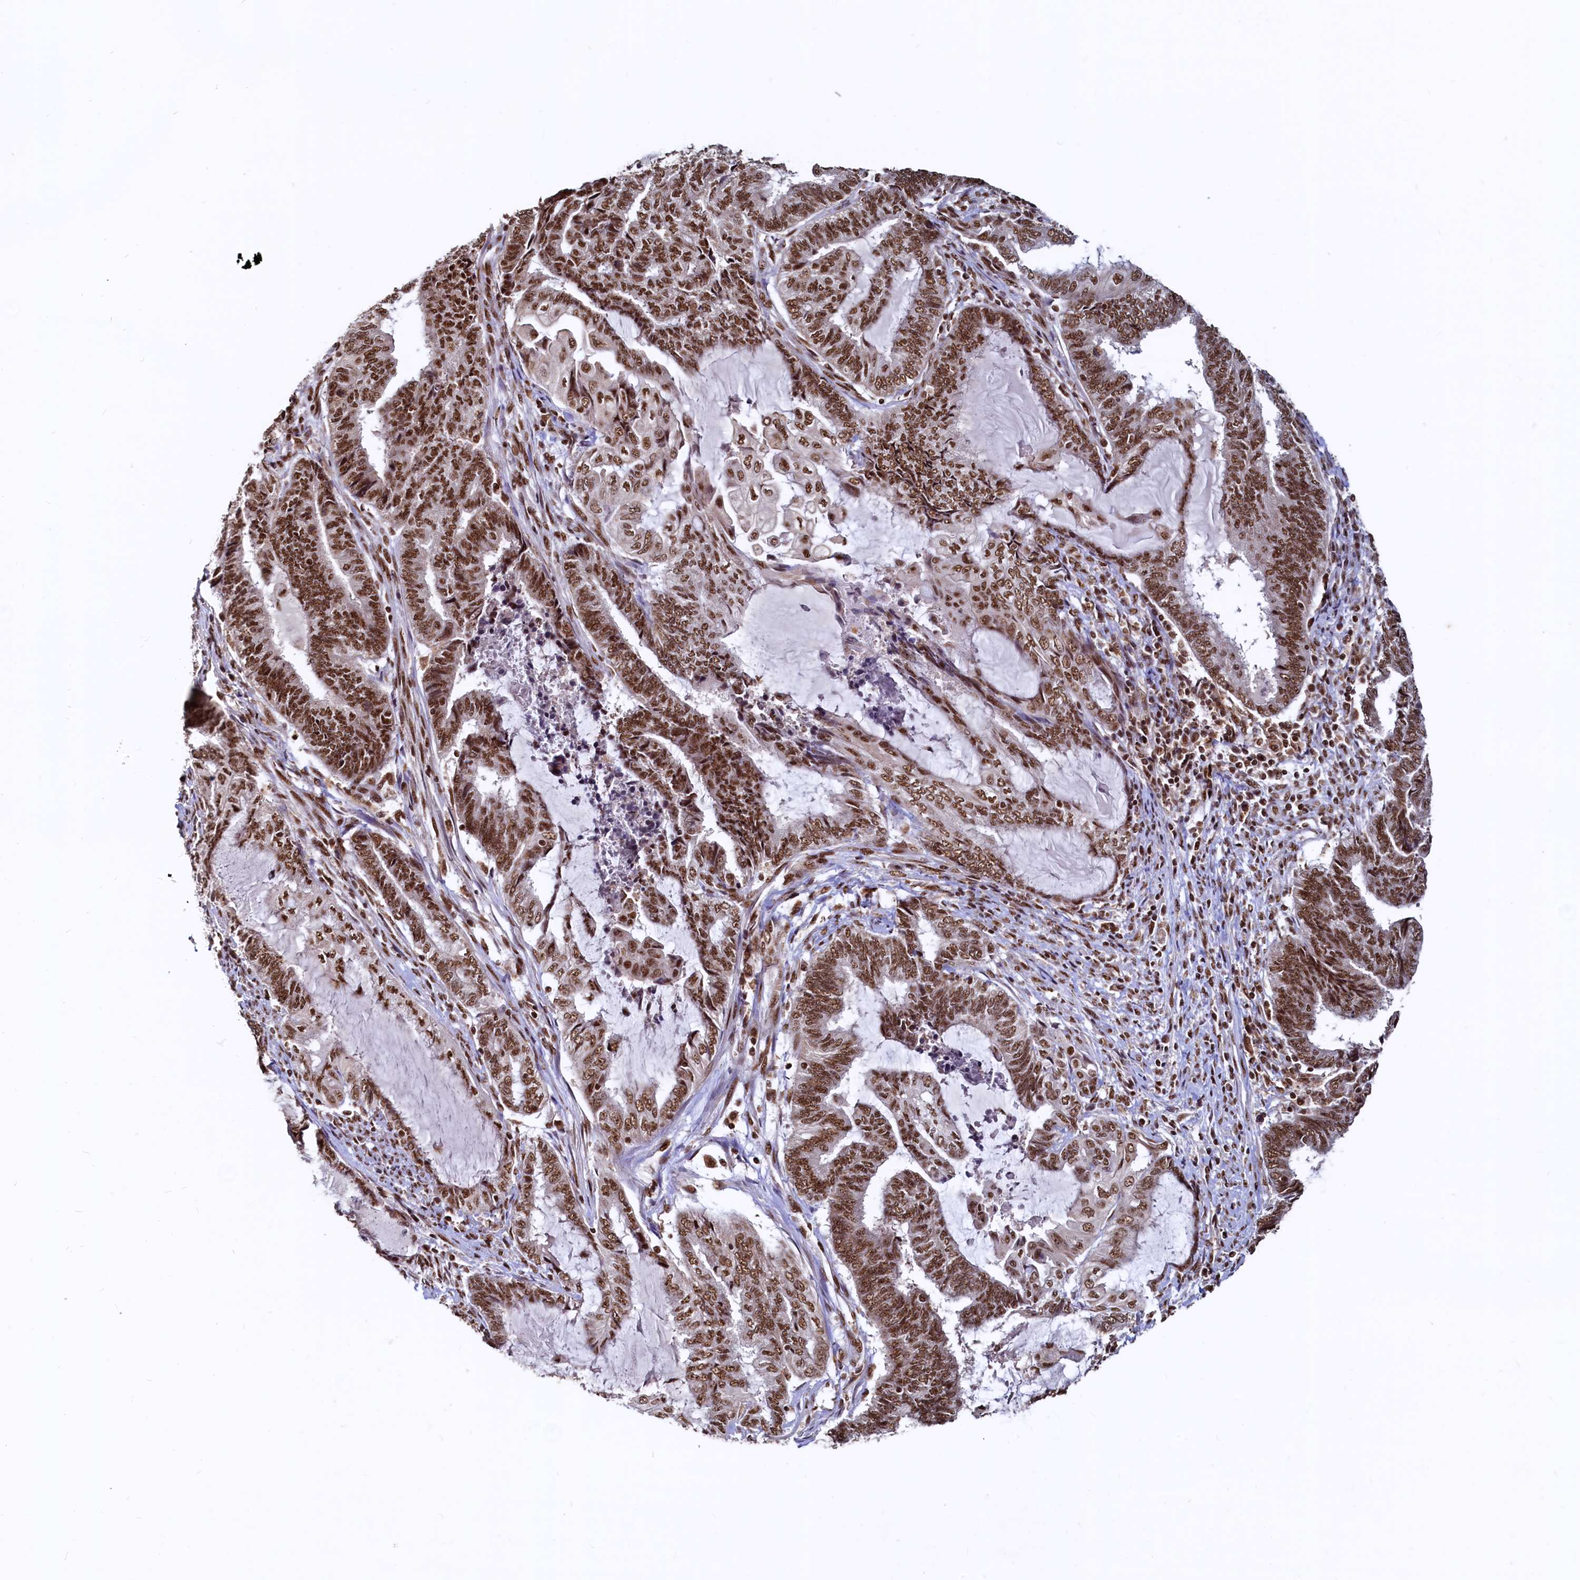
{"staining": {"intensity": "strong", "quantity": ">75%", "location": "nuclear"}, "tissue": "endometrial cancer", "cell_type": "Tumor cells", "image_type": "cancer", "snomed": [{"axis": "morphology", "description": "Adenocarcinoma, NOS"}, {"axis": "topography", "description": "Uterus"}, {"axis": "topography", "description": "Endometrium"}], "caption": "Immunohistochemistry (DAB (3,3'-diaminobenzidine)) staining of human adenocarcinoma (endometrial) displays strong nuclear protein positivity in about >75% of tumor cells.", "gene": "RSRC2", "patient": {"sex": "female", "age": 70}}